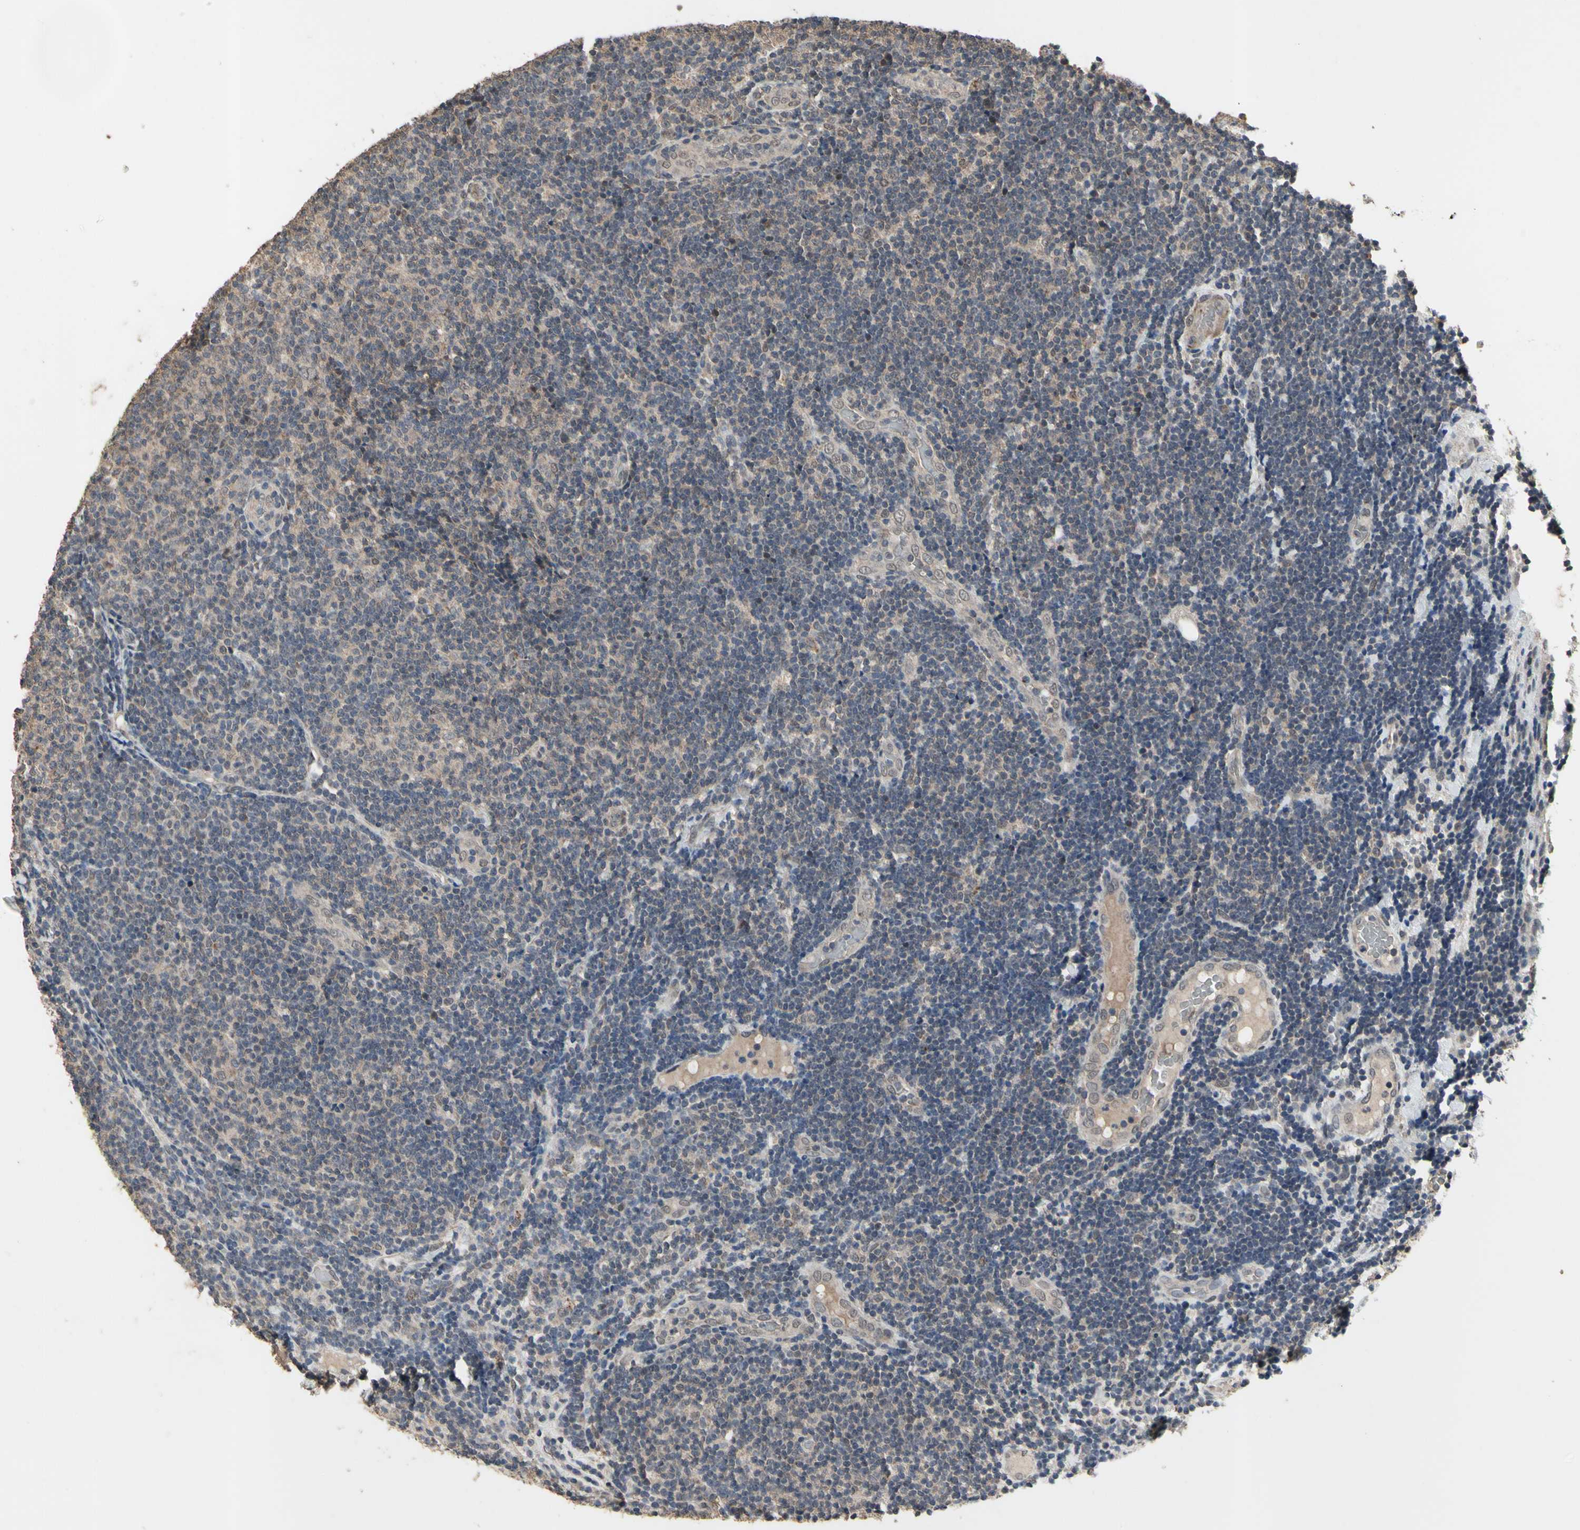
{"staining": {"intensity": "weak", "quantity": "<25%", "location": "cytoplasmic/membranous"}, "tissue": "lymphoma", "cell_type": "Tumor cells", "image_type": "cancer", "snomed": [{"axis": "morphology", "description": "Malignant lymphoma, non-Hodgkin's type, Low grade"}, {"axis": "topography", "description": "Lymph node"}], "caption": "High magnification brightfield microscopy of lymphoma stained with DAB (brown) and counterstained with hematoxylin (blue): tumor cells show no significant staining.", "gene": "ZNF174", "patient": {"sex": "male", "age": 83}}